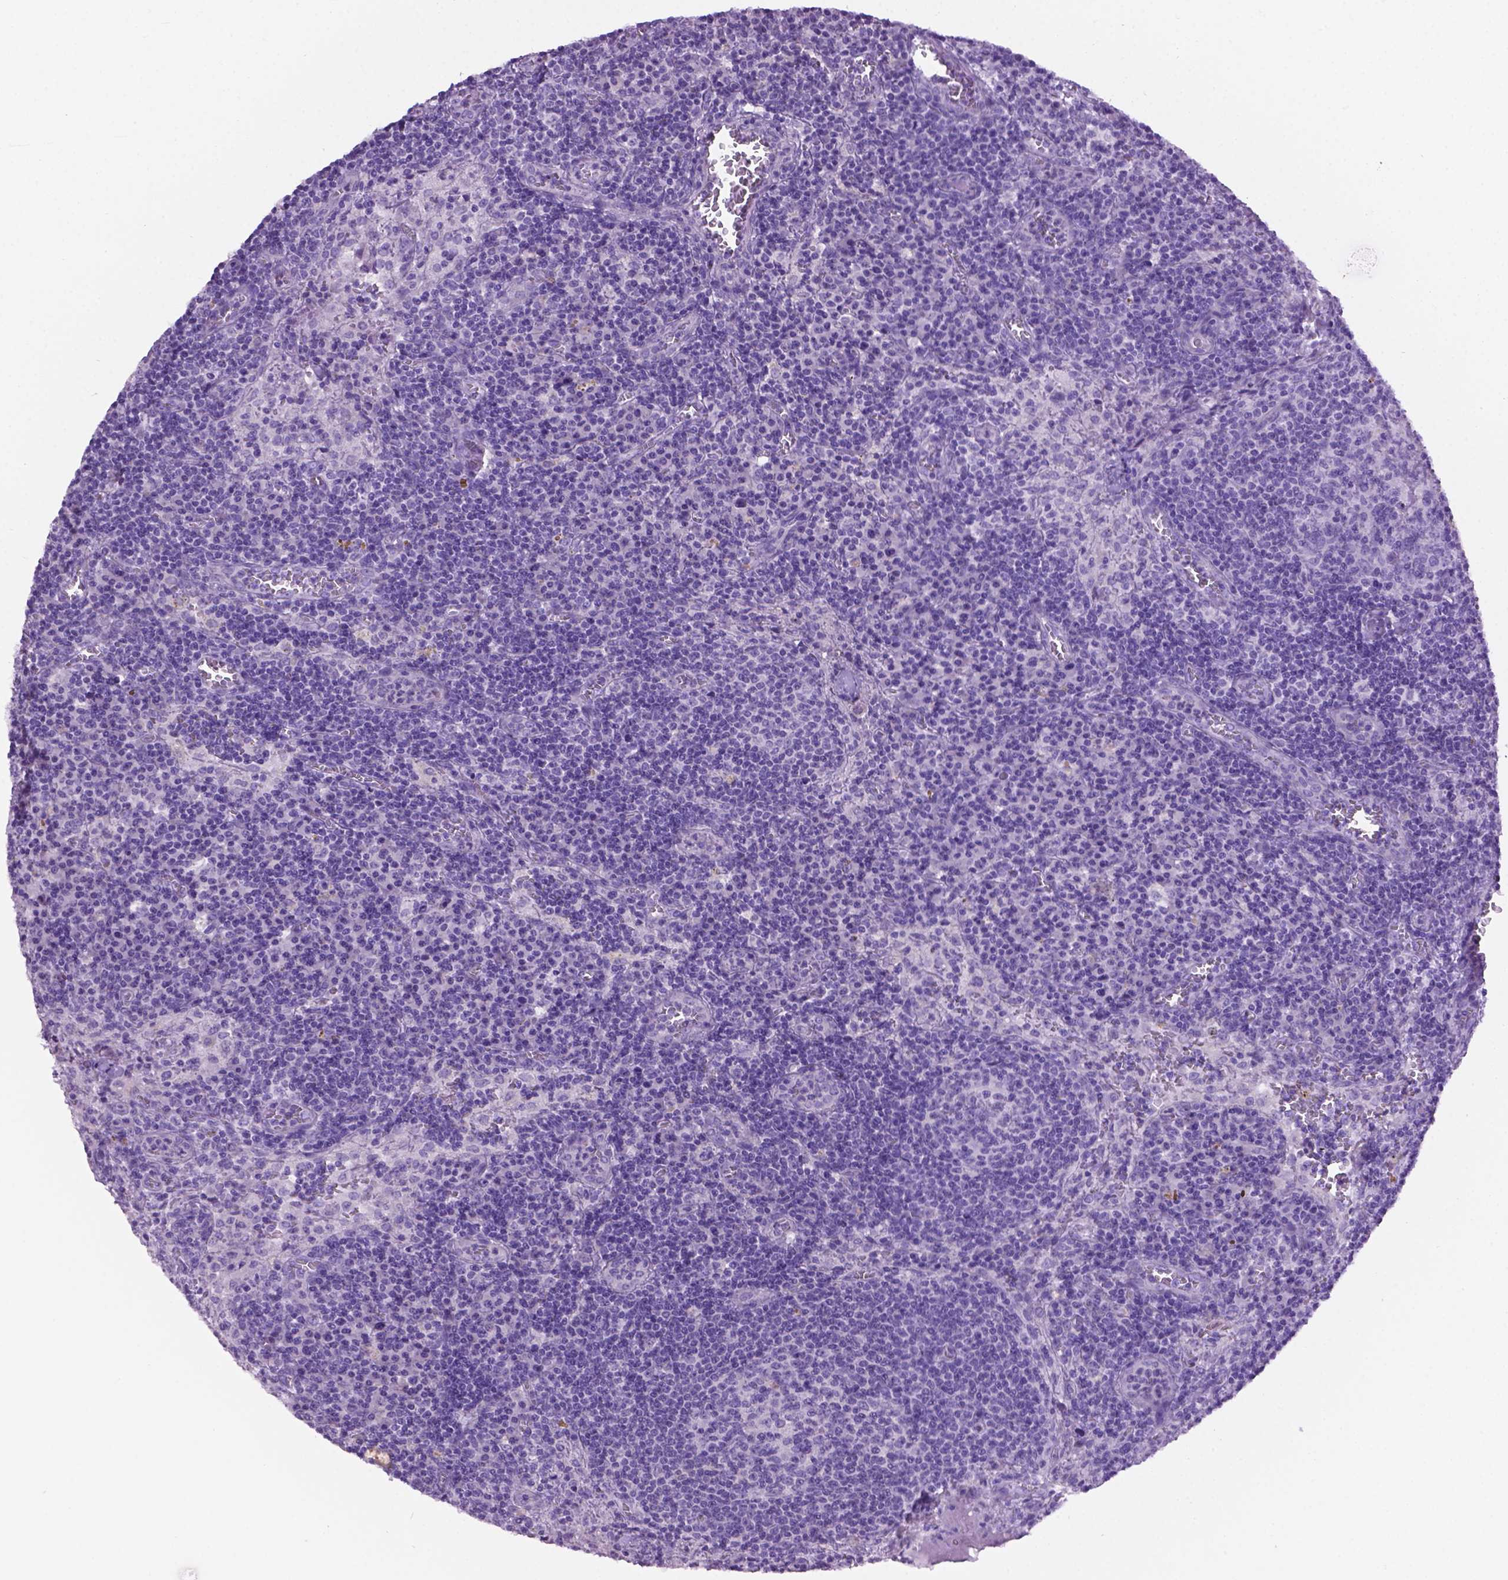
{"staining": {"intensity": "negative", "quantity": "none", "location": "none"}, "tissue": "lymph node", "cell_type": "Germinal center cells", "image_type": "normal", "snomed": [{"axis": "morphology", "description": "Normal tissue, NOS"}, {"axis": "topography", "description": "Lymph node"}], "caption": "Human lymph node stained for a protein using IHC displays no staining in germinal center cells.", "gene": "LELP1", "patient": {"sex": "male", "age": 62}}